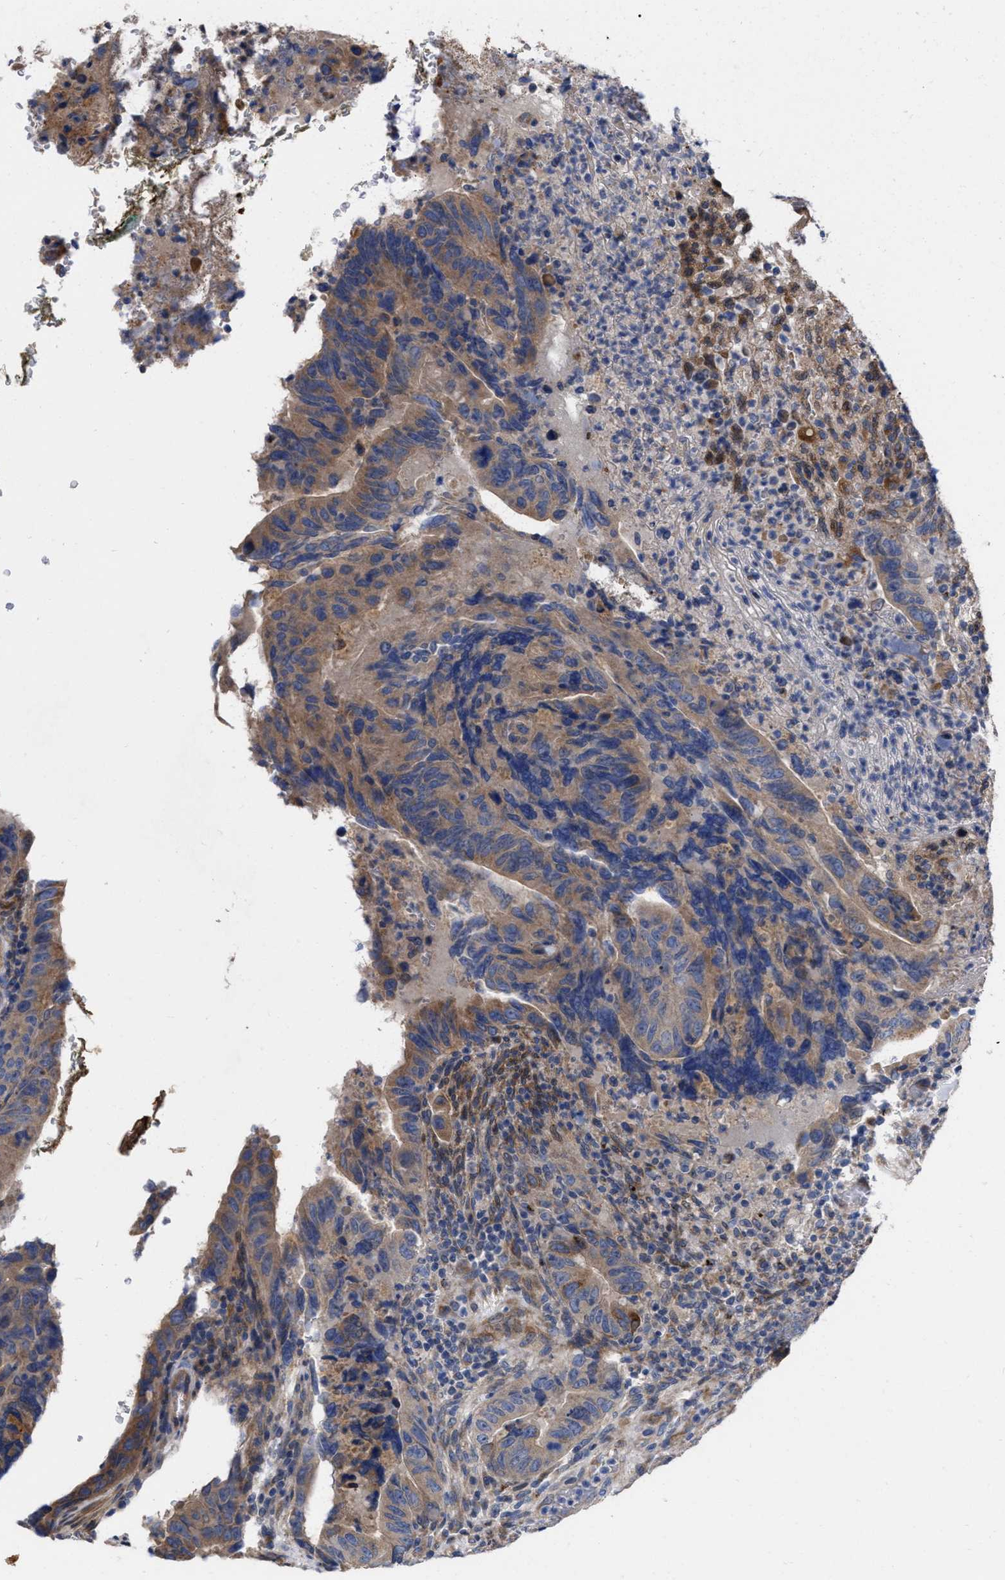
{"staining": {"intensity": "moderate", "quantity": ">75%", "location": "cytoplasmic/membranous"}, "tissue": "colorectal cancer", "cell_type": "Tumor cells", "image_type": "cancer", "snomed": [{"axis": "morphology", "description": "Normal tissue, NOS"}, {"axis": "morphology", "description": "Adenocarcinoma, NOS"}, {"axis": "topography", "description": "Colon"}], "caption": "IHC of colorectal cancer exhibits medium levels of moderate cytoplasmic/membranous staining in approximately >75% of tumor cells. The staining was performed using DAB (3,3'-diaminobenzidine) to visualize the protein expression in brown, while the nuclei were stained in blue with hematoxylin (Magnification: 20x).", "gene": "MLST8", "patient": {"sex": "male", "age": 56}}